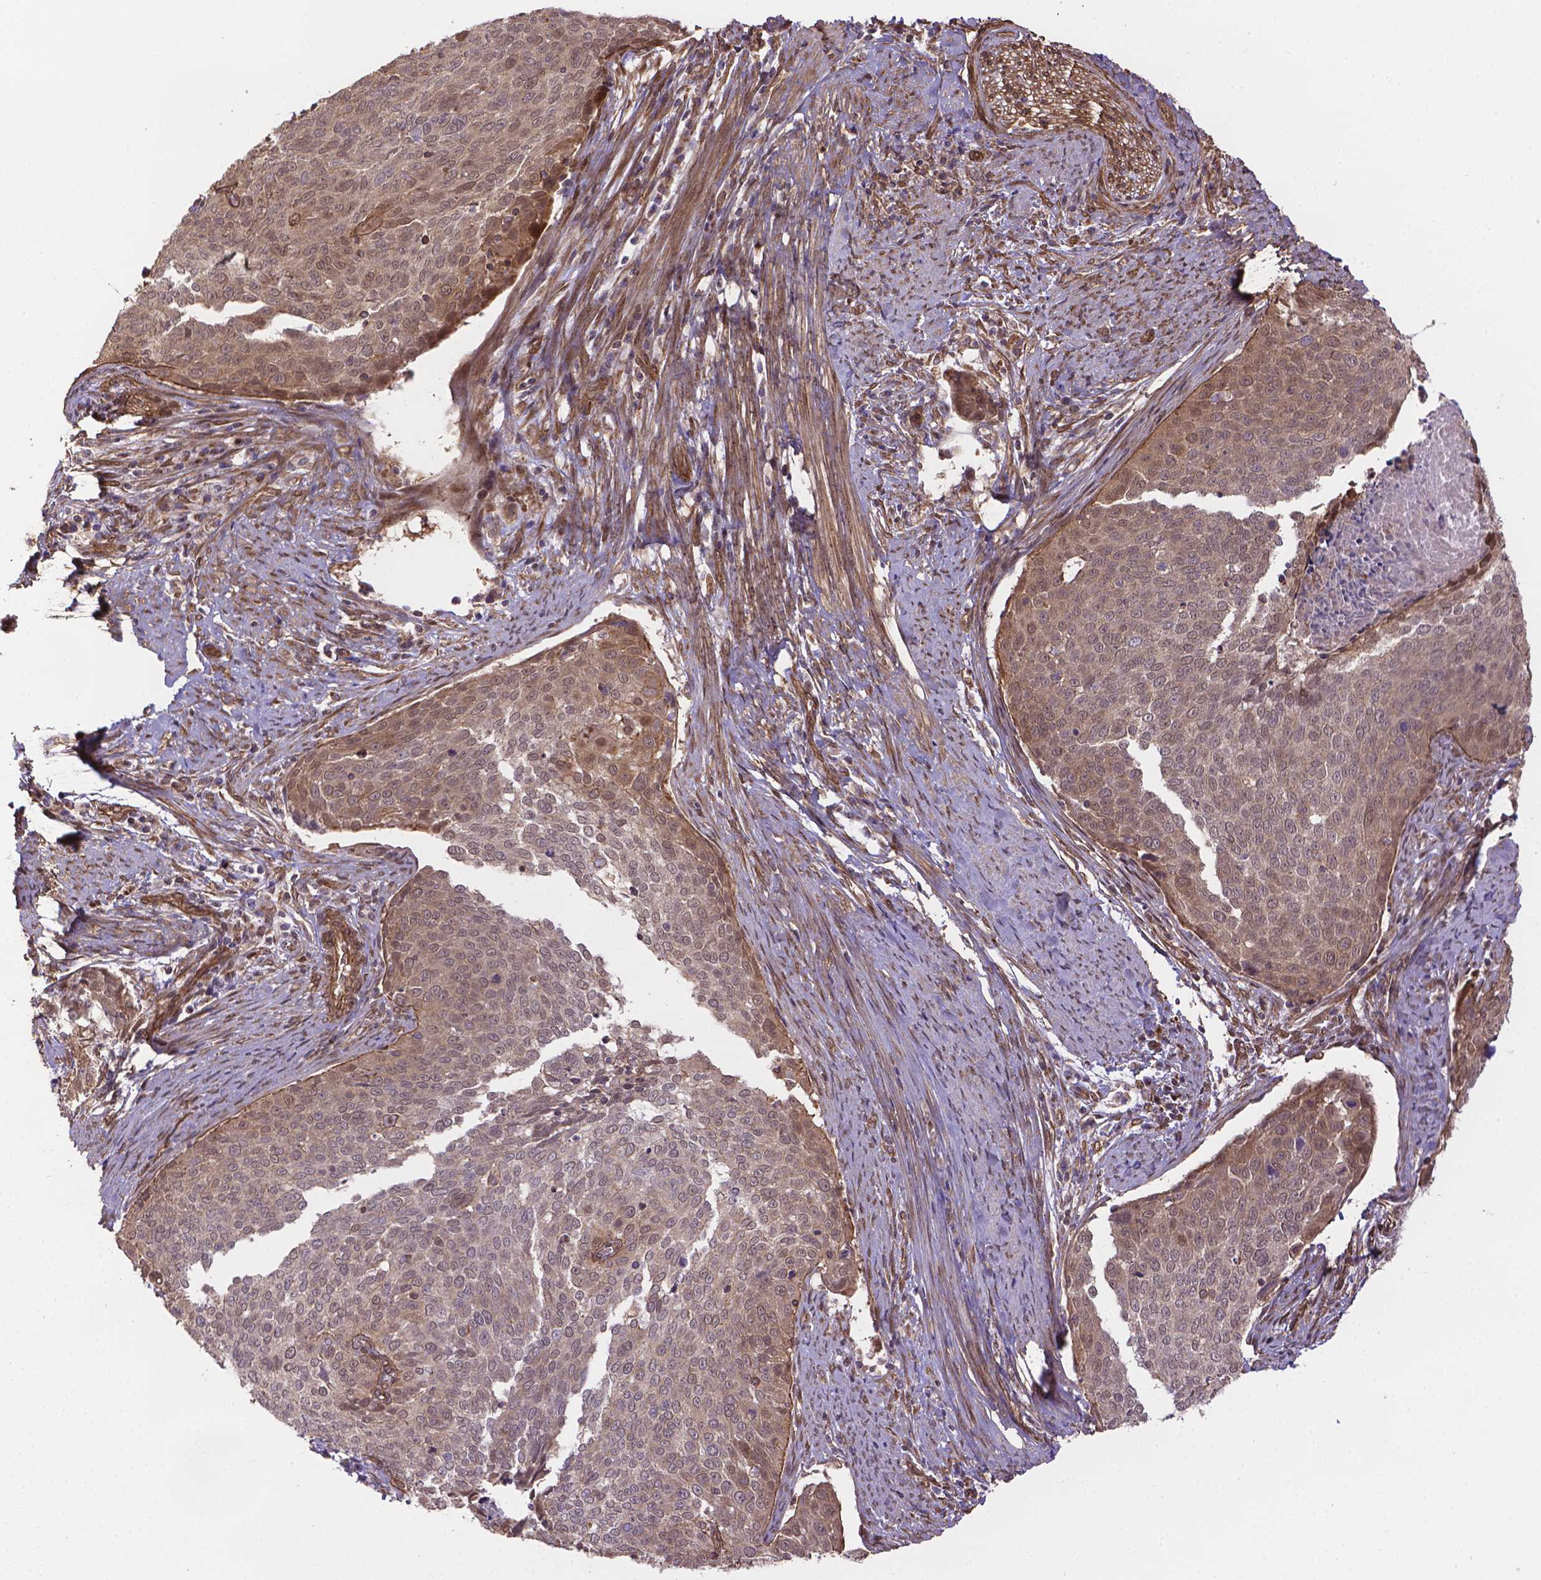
{"staining": {"intensity": "weak", "quantity": "25%-75%", "location": "cytoplasmic/membranous"}, "tissue": "cervical cancer", "cell_type": "Tumor cells", "image_type": "cancer", "snomed": [{"axis": "morphology", "description": "Squamous cell carcinoma, NOS"}, {"axis": "topography", "description": "Cervix"}], "caption": "High-magnification brightfield microscopy of cervical cancer stained with DAB (brown) and counterstained with hematoxylin (blue). tumor cells exhibit weak cytoplasmic/membranous staining is appreciated in approximately25%-75% of cells.", "gene": "YAP1", "patient": {"sex": "female", "age": 39}}